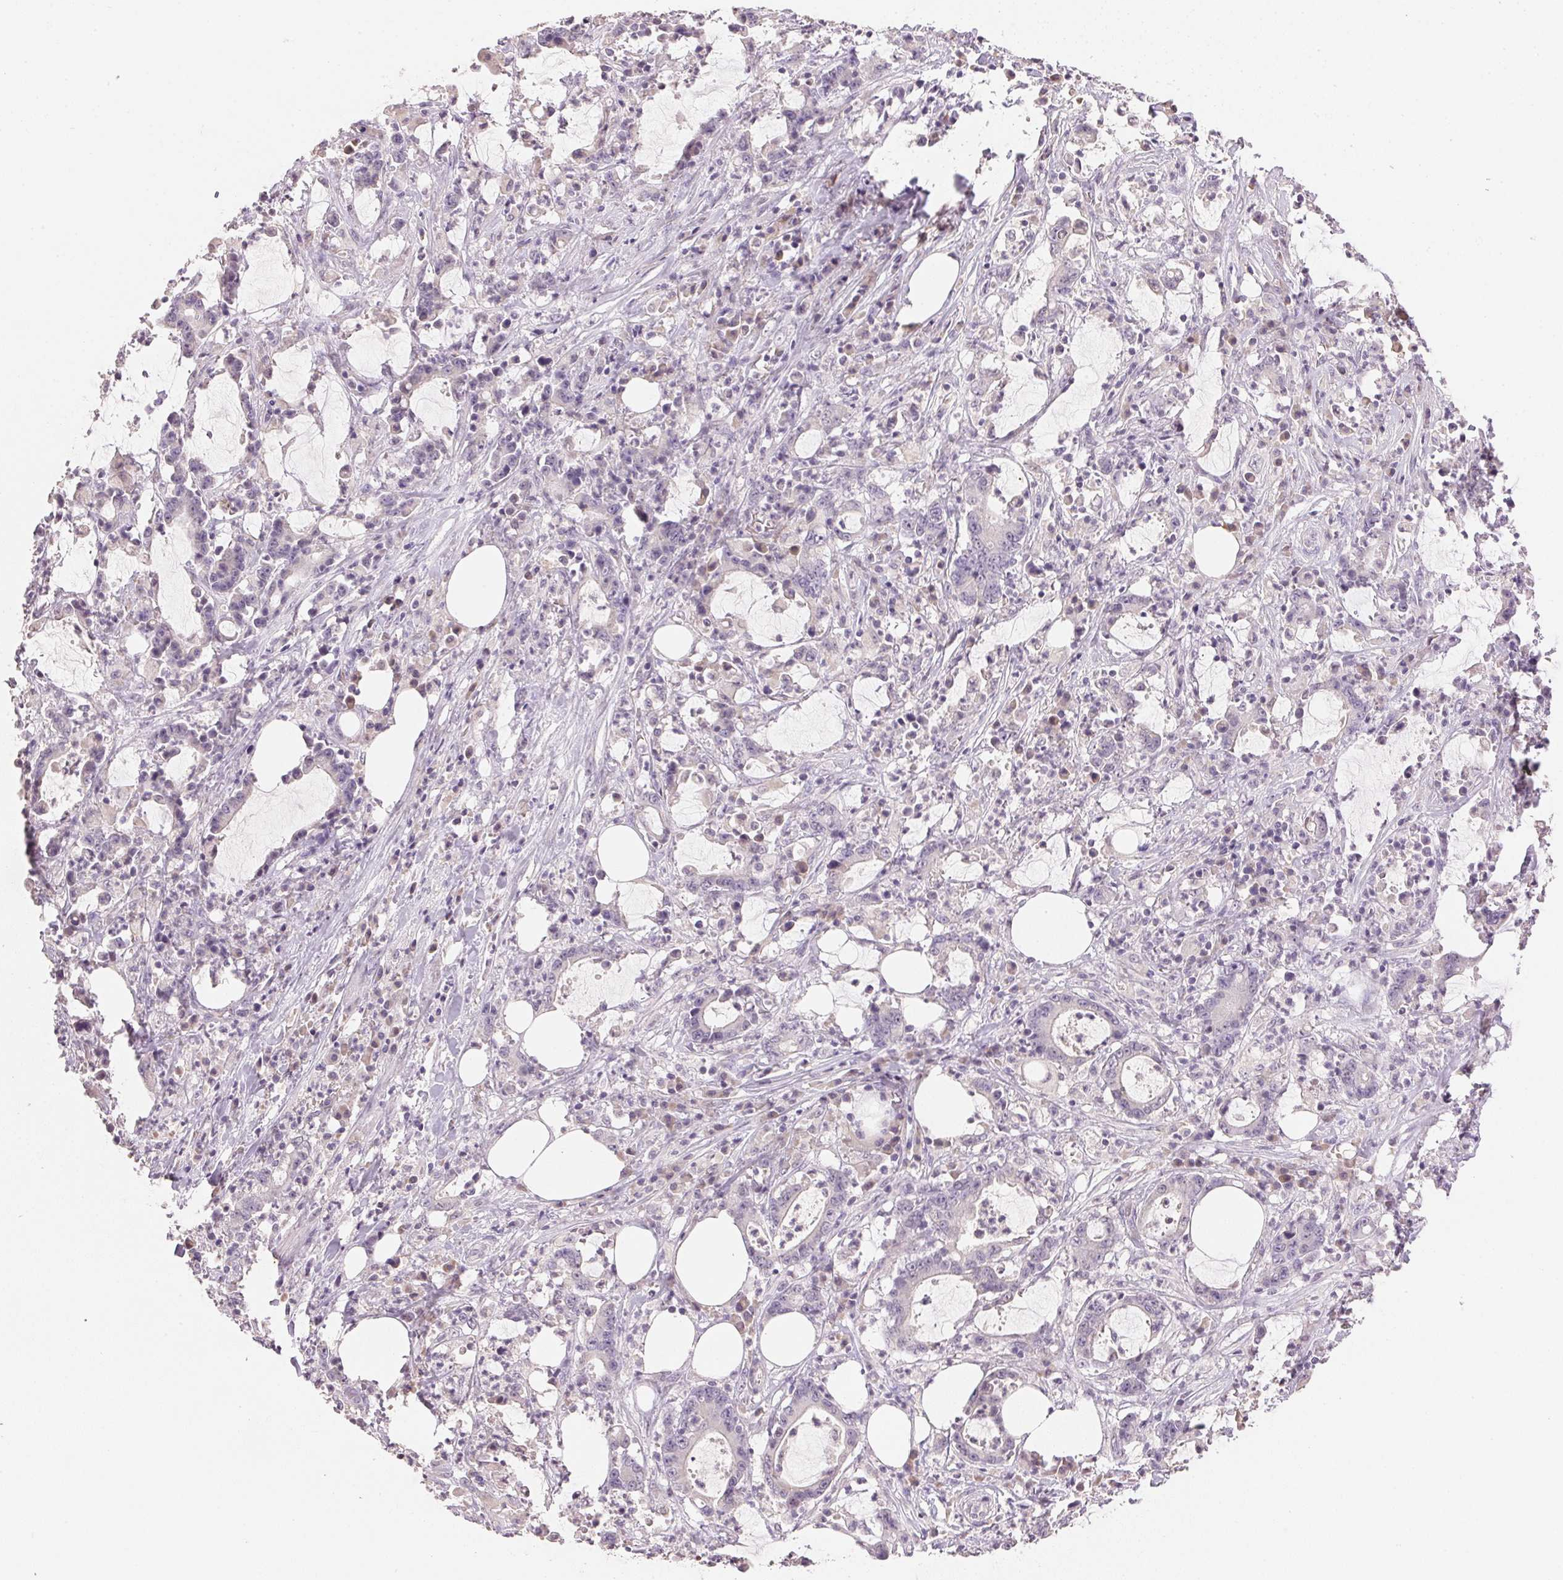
{"staining": {"intensity": "negative", "quantity": "none", "location": "none"}, "tissue": "stomach cancer", "cell_type": "Tumor cells", "image_type": "cancer", "snomed": [{"axis": "morphology", "description": "Adenocarcinoma, NOS"}, {"axis": "topography", "description": "Stomach, upper"}], "caption": "DAB (3,3'-diaminobenzidine) immunohistochemical staining of human stomach cancer reveals no significant positivity in tumor cells.", "gene": "DHCR24", "patient": {"sex": "male", "age": 68}}